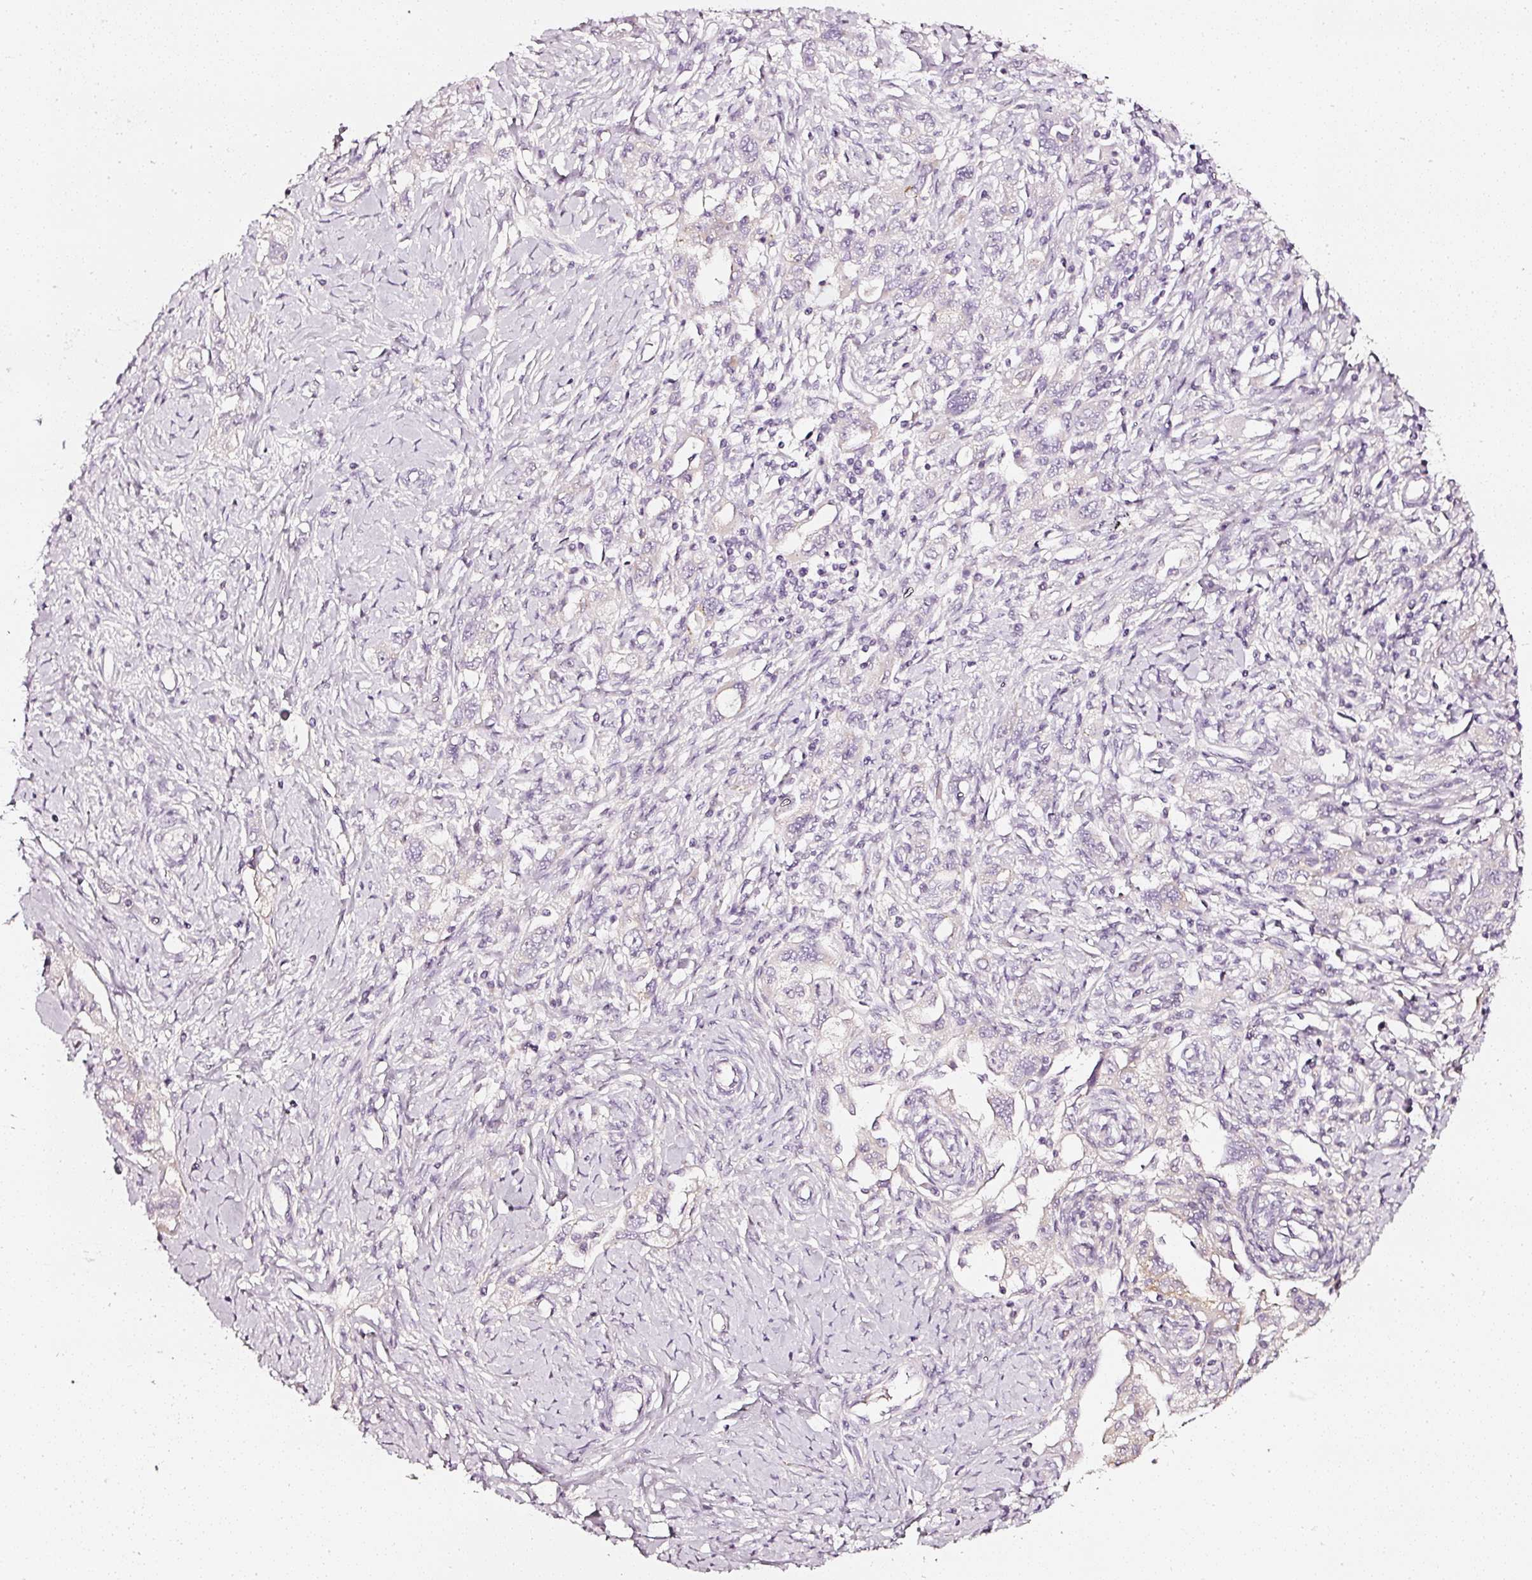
{"staining": {"intensity": "negative", "quantity": "none", "location": "none"}, "tissue": "ovarian cancer", "cell_type": "Tumor cells", "image_type": "cancer", "snomed": [{"axis": "morphology", "description": "Carcinoma, NOS"}, {"axis": "morphology", "description": "Cystadenocarcinoma, serous, NOS"}, {"axis": "topography", "description": "Ovary"}], "caption": "An immunohistochemistry (IHC) micrograph of ovarian carcinoma is shown. There is no staining in tumor cells of ovarian carcinoma.", "gene": "CNP", "patient": {"sex": "female", "age": 69}}